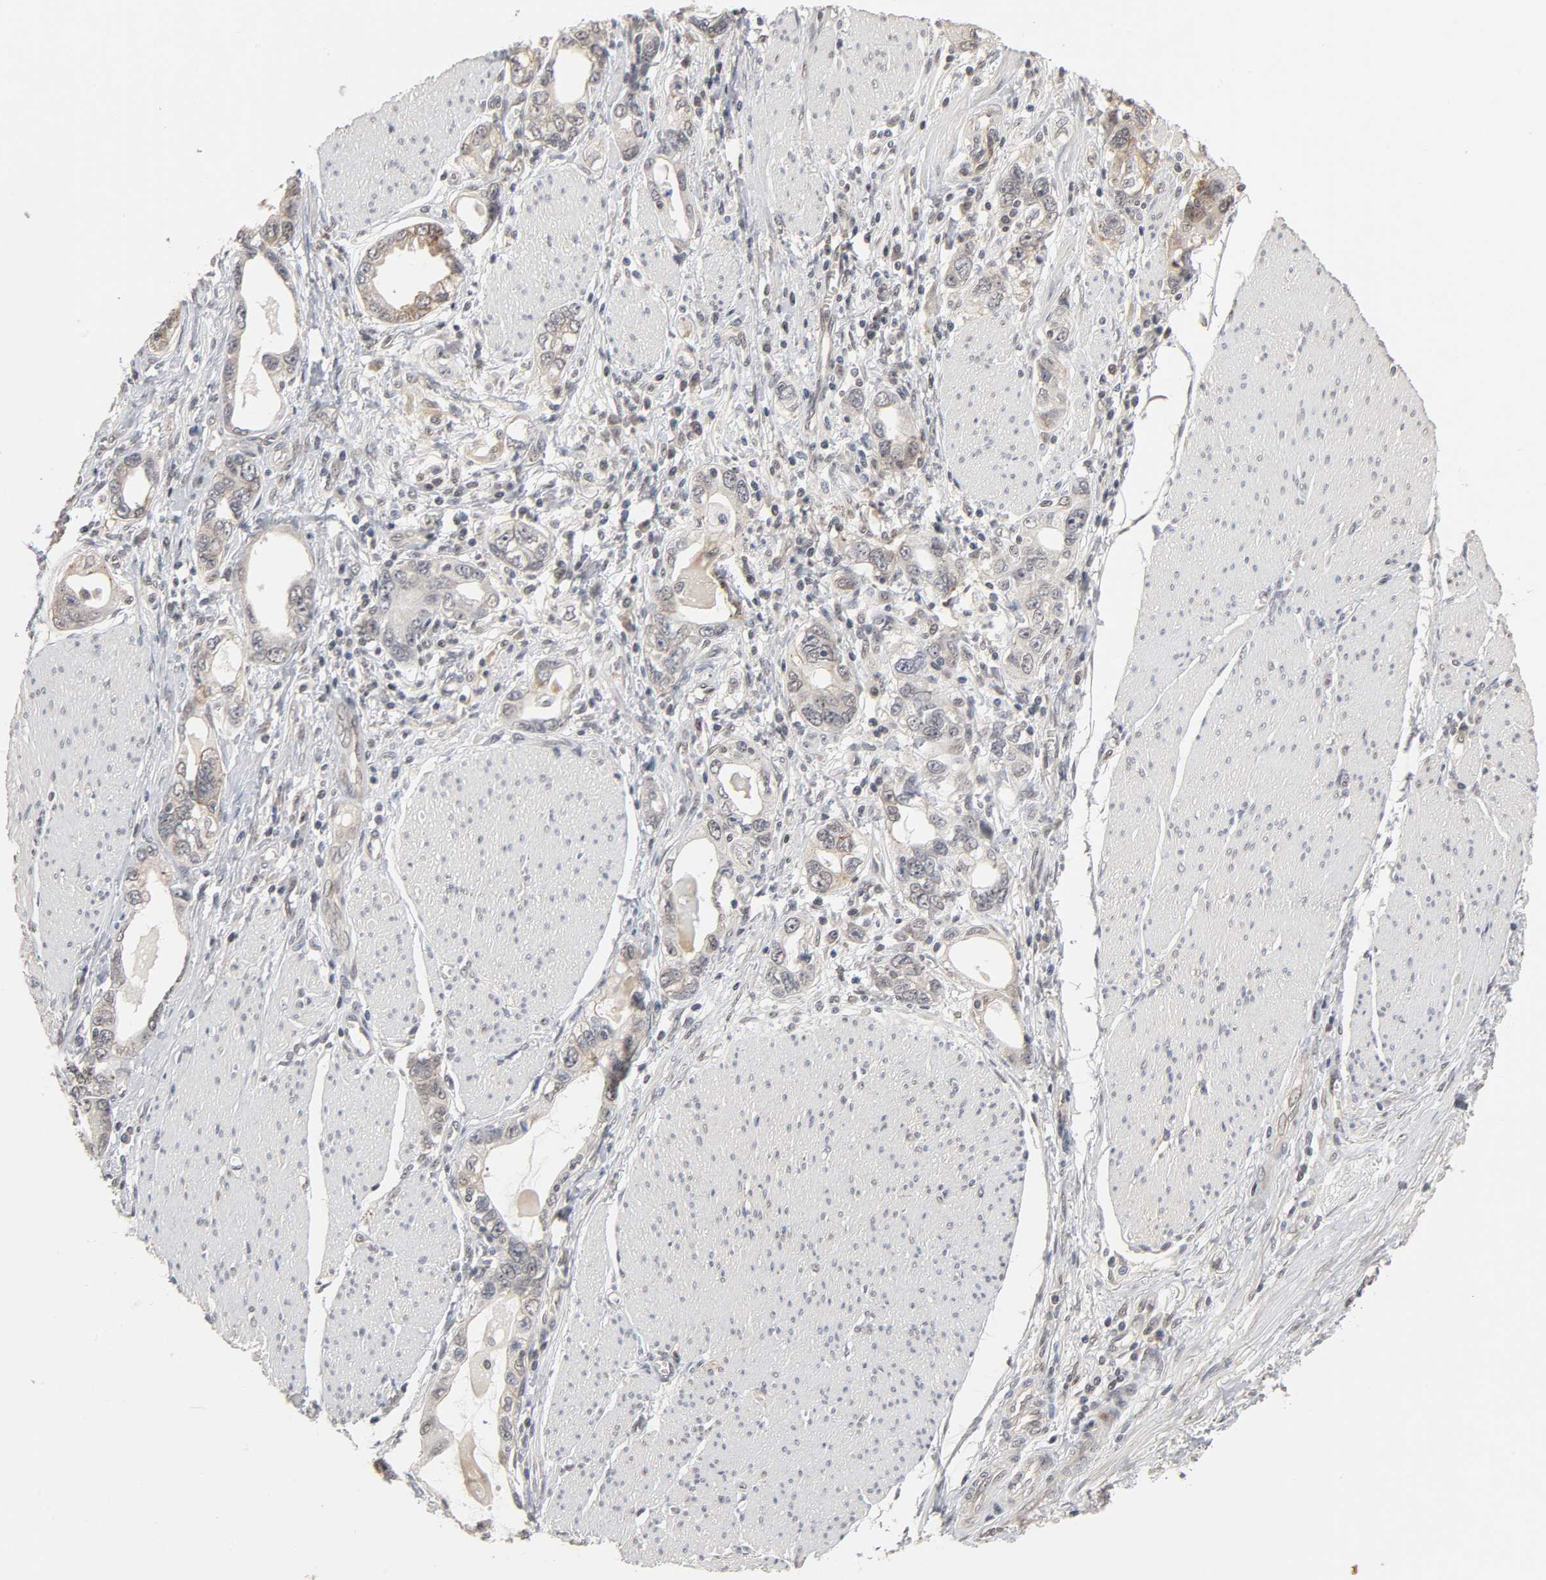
{"staining": {"intensity": "moderate", "quantity": "25%-75%", "location": "cytoplasmic/membranous"}, "tissue": "stomach cancer", "cell_type": "Tumor cells", "image_type": "cancer", "snomed": [{"axis": "morphology", "description": "Adenocarcinoma, NOS"}, {"axis": "topography", "description": "Stomach, lower"}], "caption": "This is a histology image of immunohistochemistry staining of adenocarcinoma (stomach), which shows moderate positivity in the cytoplasmic/membranous of tumor cells.", "gene": "HTR1E", "patient": {"sex": "female", "age": 93}}